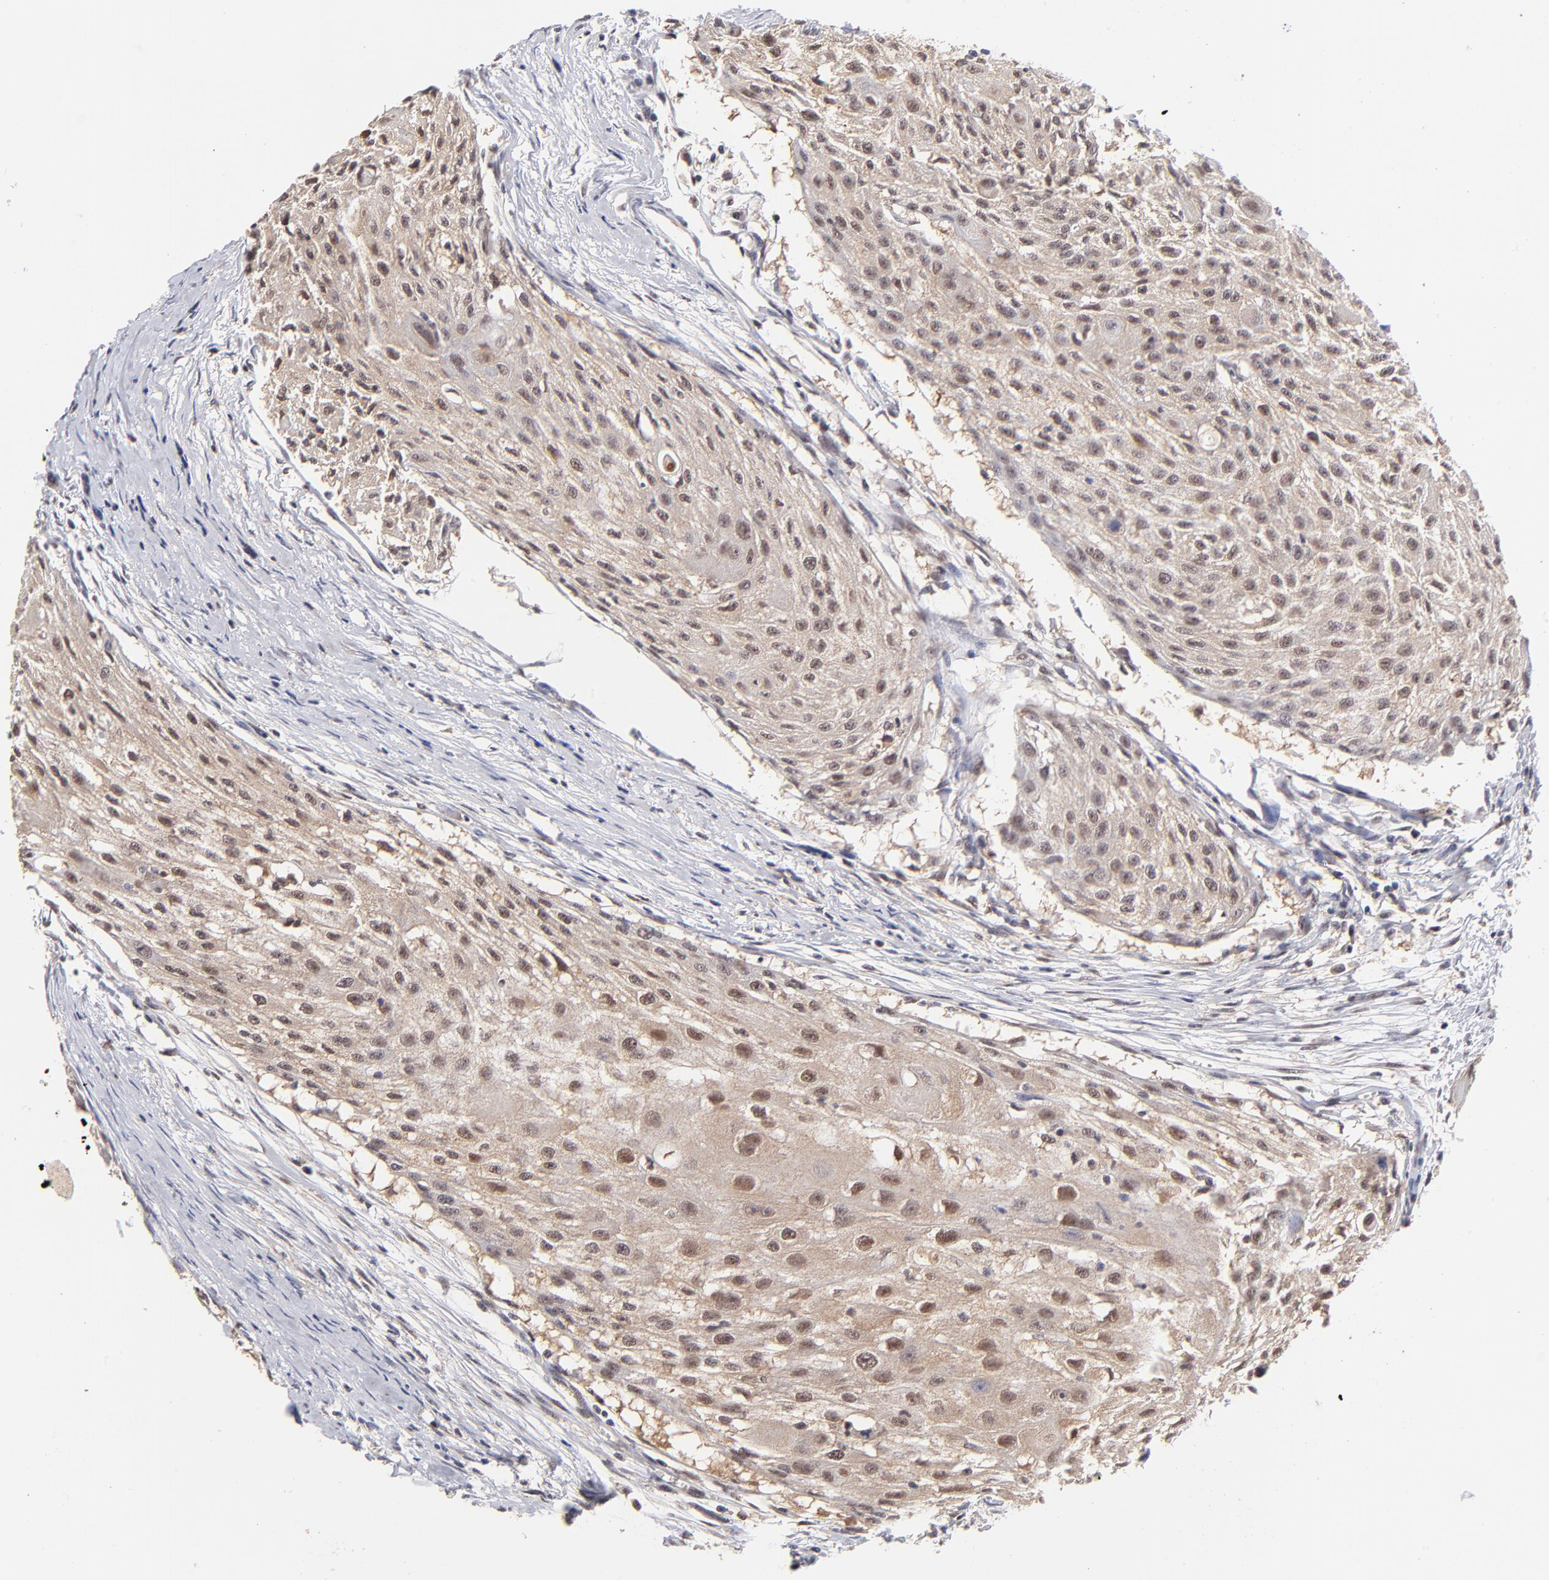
{"staining": {"intensity": "weak", "quantity": ">75%", "location": "nuclear"}, "tissue": "head and neck cancer", "cell_type": "Tumor cells", "image_type": "cancer", "snomed": [{"axis": "morphology", "description": "Squamous cell carcinoma, NOS"}, {"axis": "topography", "description": "Head-Neck"}], "caption": "Brown immunohistochemical staining in head and neck squamous cell carcinoma reveals weak nuclear positivity in approximately >75% of tumor cells.", "gene": "PSMC4", "patient": {"sex": "male", "age": 64}}